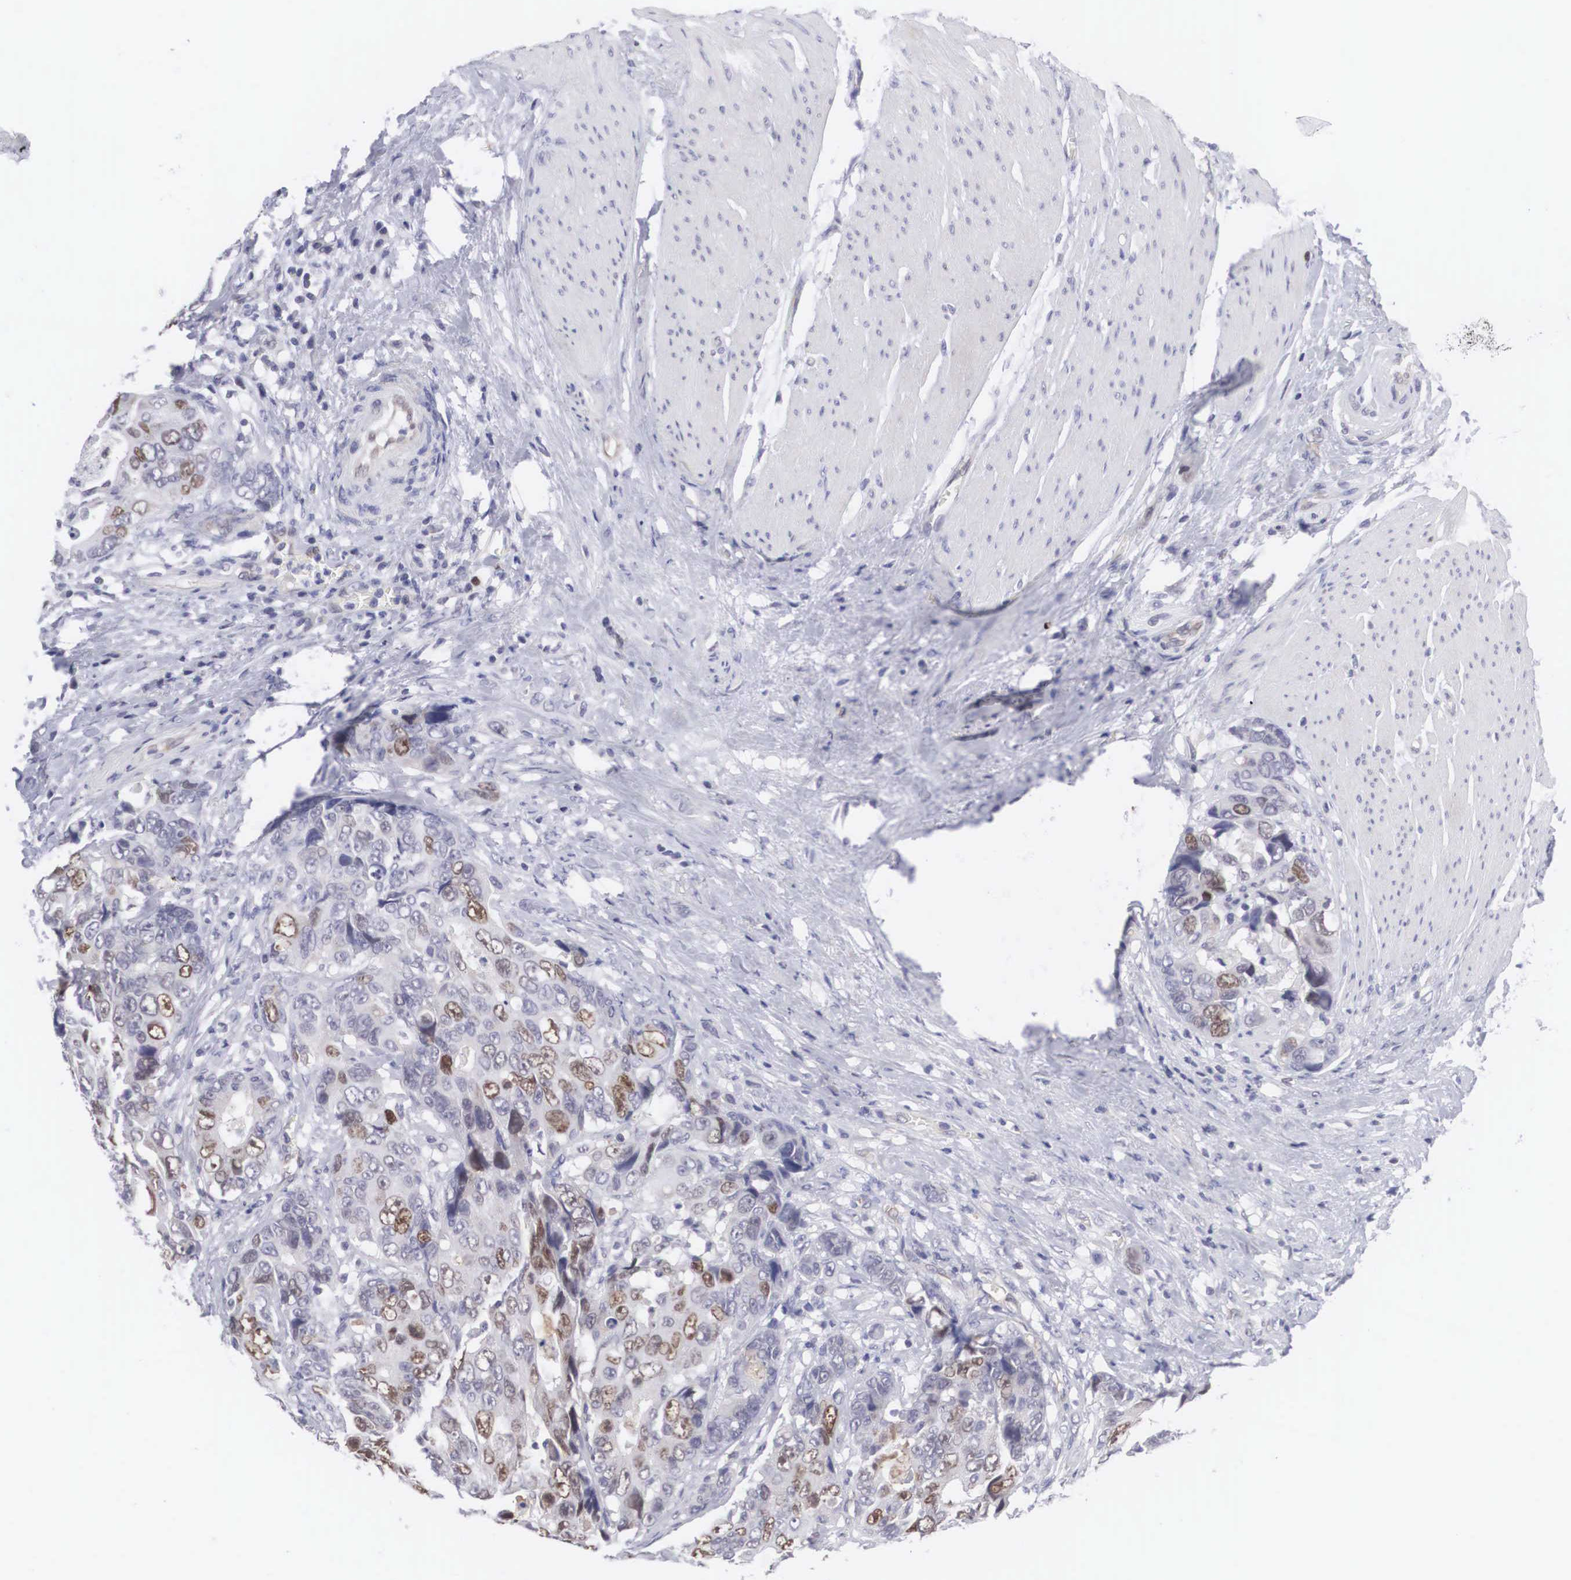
{"staining": {"intensity": "weak", "quantity": "<25%", "location": "nuclear"}, "tissue": "colorectal cancer", "cell_type": "Tumor cells", "image_type": "cancer", "snomed": [{"axis": "morphology", "description": "Adenocarcinoma, NOS"}, {"axis": "topography", "description": "Rectum"}], "caption": "There is no significant expression in tumor cells of adenocarcinoma (colorectal).", "gene": "MAST4", "patient": {"sex": "female", "age": 67}}